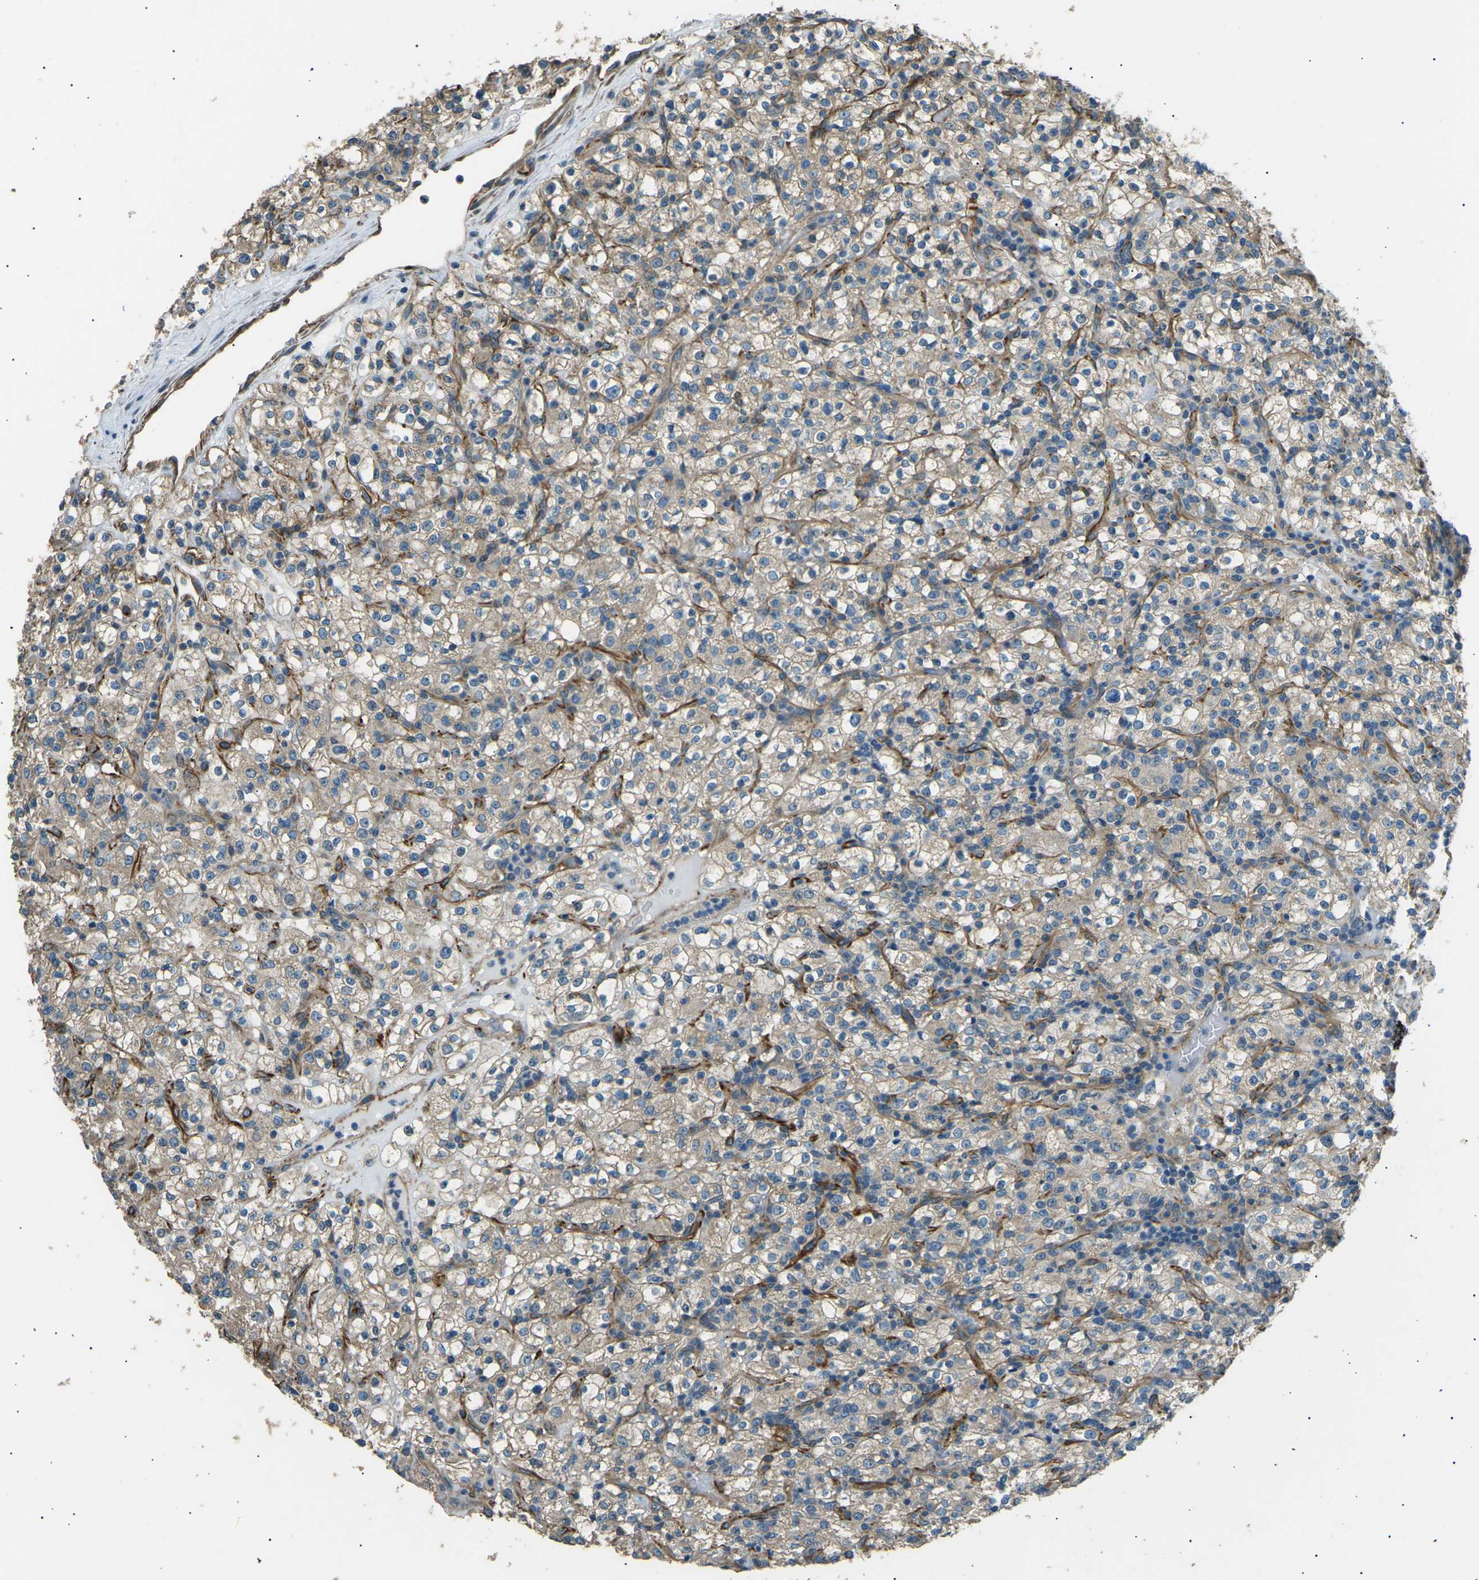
{"staining": {"intensity": "weak", "quantity": ">75%", "location": "cytoplasmic/membranous"}, "tissue": "renal cancer", "cell_type": "Tumor cells", "image_type": "cancer", "snomed": [{"axis": "morphology", "description": "Normal tissue, NOS"}, {"axis": "morphology", "description": "Adenocarcinoma, NOS"}, {"axis": "topography", "description": "Kidney"}], "caption": "High-magnification brightfield microscopy of renal cancer (adenocarcinoma) stained with DAB (3,3'-diaminobenzidine) (brown) and counterstained with hematoxylin (blue). tumor cells exhibit weak cytoplasmic/membranous staining is seen in about>75% of cells.", "gene": "SLK", "patient": {"sex": "female", "age": 72}}